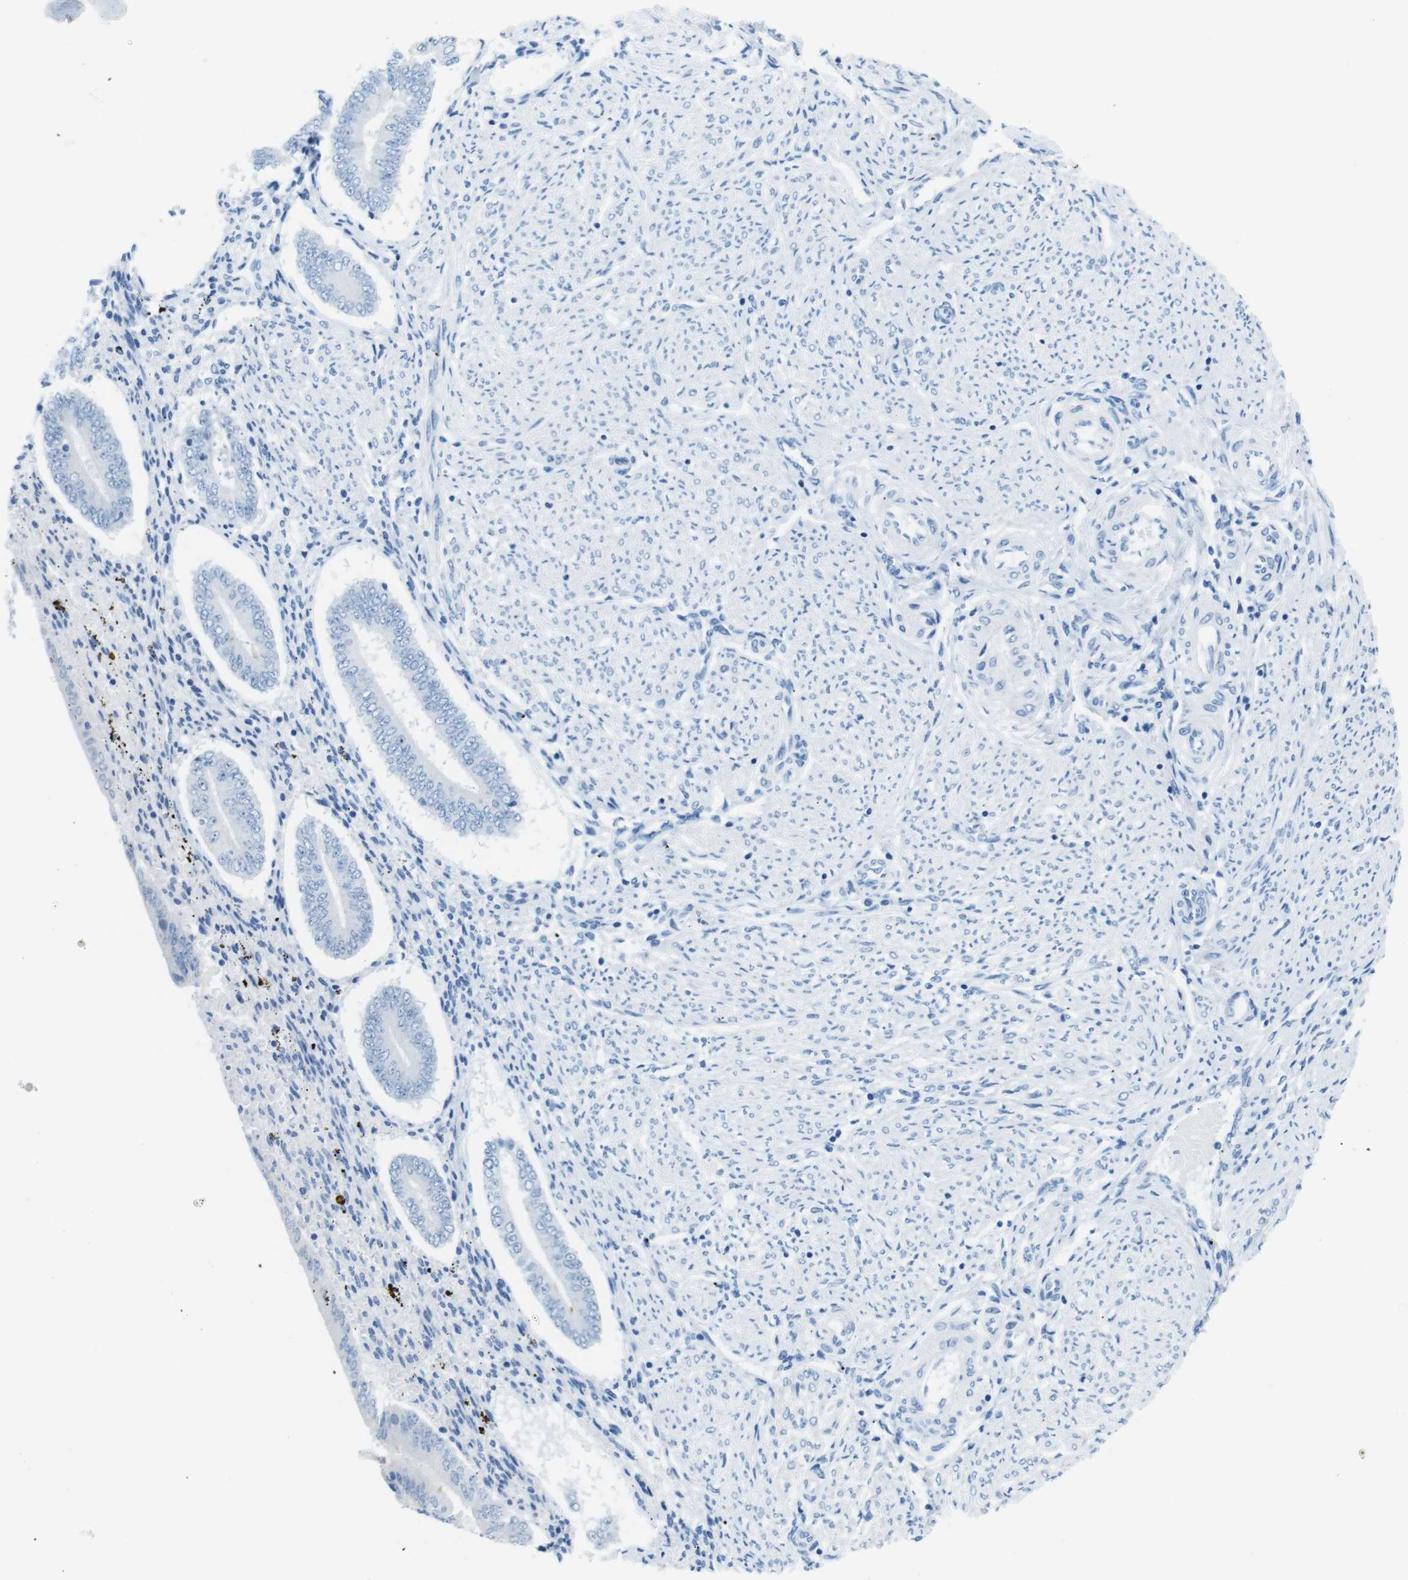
{"staining": {"intensity": "negative", "quantity": "none", "location": "none"}, "tissue": "endometrium", "cell_type": "Cells in endometrial stroma", "image_type": "normal", "snomed": [{"axis": "morphology", "description": "Normal tissue, NOS"}, {"axis": "topography", "description": "Endometrium"}], "caption": "Immunohistochemical staining of normal endometrium demonstrates no significant positivity in cells in endometrial stroma. (Stains: DAB (3,3'-diaminobenzidine) IHC with hematoxylin counter stain, Microscopy: brightfield microscopy at high magnification).", "gene": "GAP43", "patient": {"sex": "female", "age": 42}}